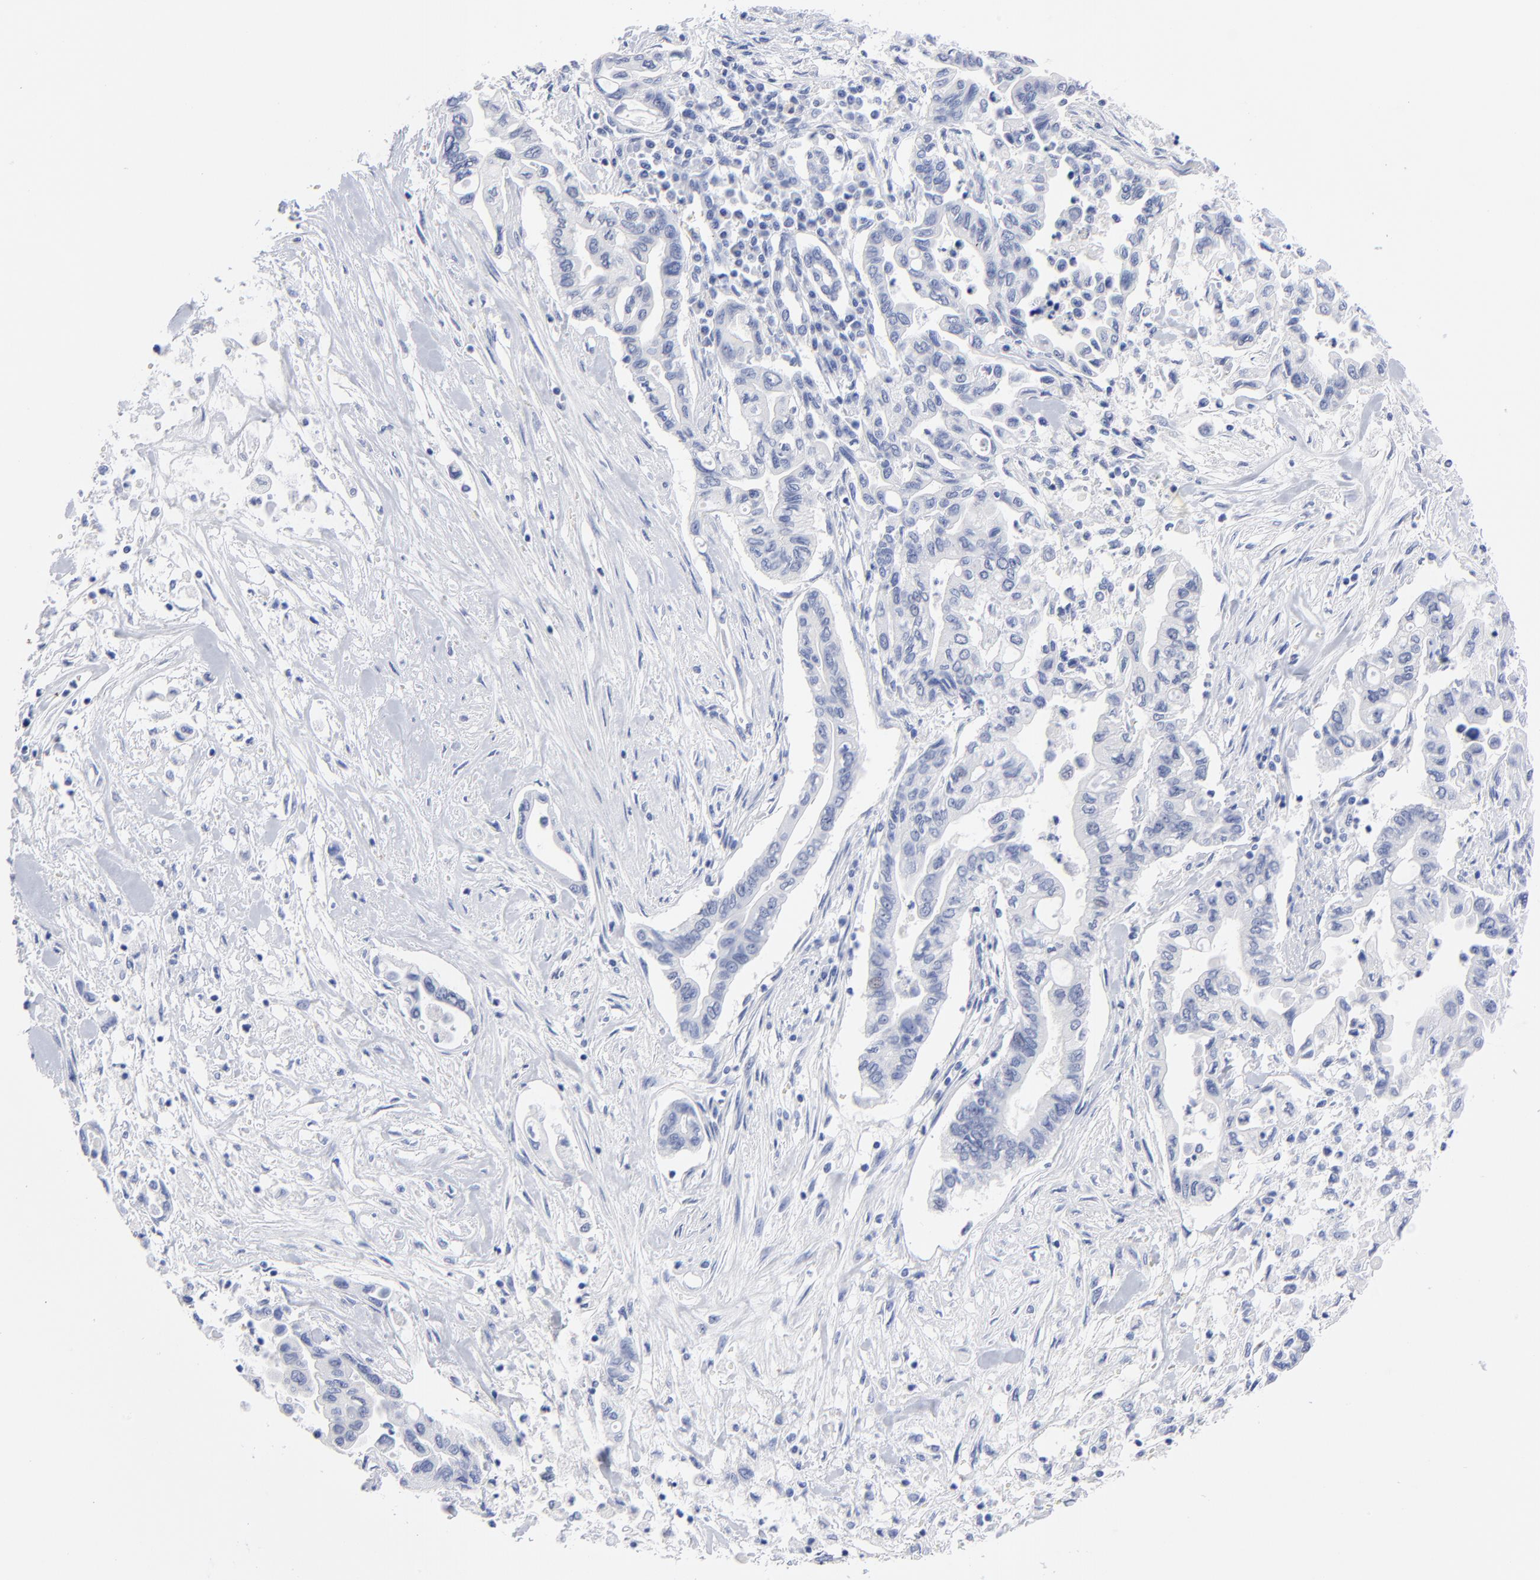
{"staining": {"intensity": "negative", "quantity": "none", "location": "none"}, "tissue": "pancreatic cancer", "cell_type": "Tumor cells", "image_type": "cancer", "snomed": [{"axis": "morphology", "description": "Adenocarcinoma, NOS"}, {"axis": "topography", "description": "Pancreas"}], "caption": "This histopathology image is of adenocarcinoma (pancreatic) stained with immunohistochemistry (IHC) to label a protein in brown with the nuclei are counter-stained blue. There is no expression in tumor cells.", "gene": "ACY1", "patient": {"sex": "female", "age": 57}}